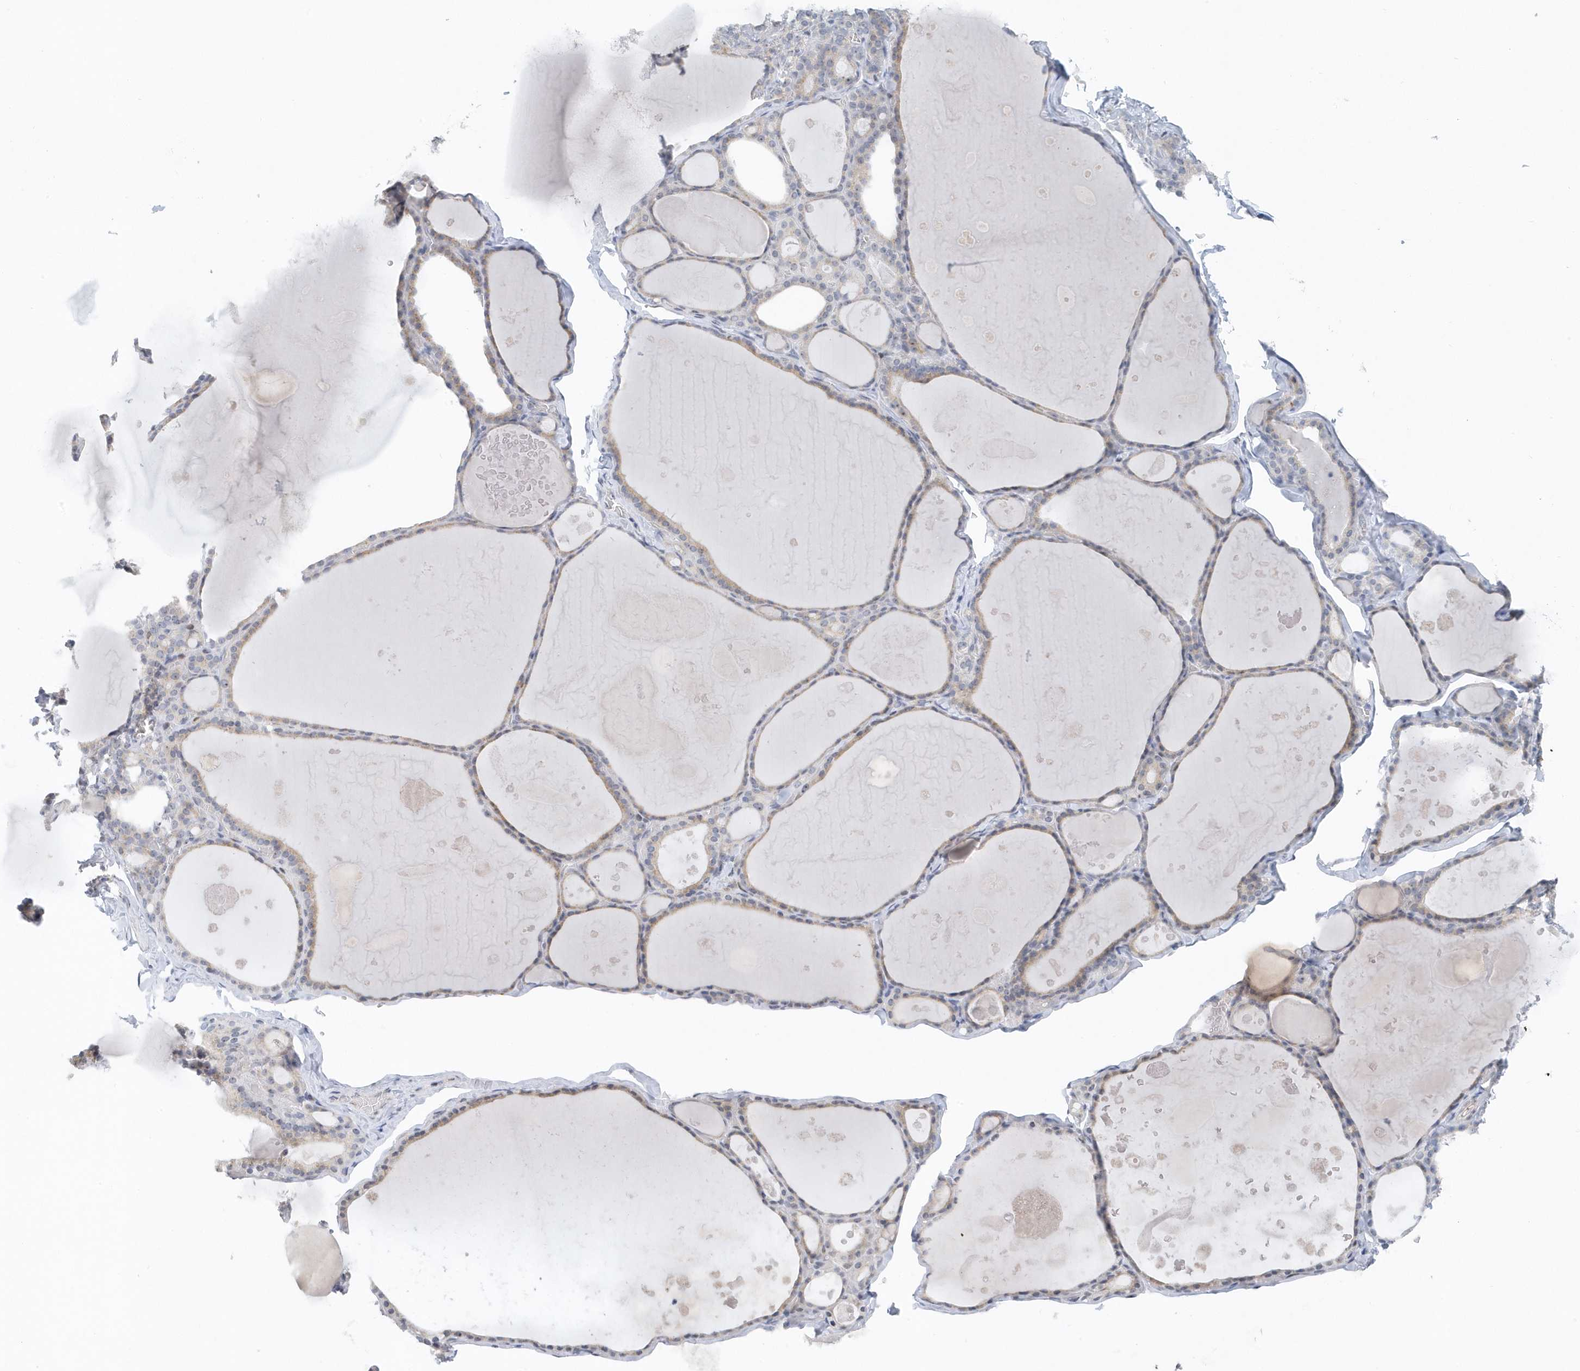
{"staining": {"intensity": "weak", "quantity": "25%-75%", "location": "cytoplasmic/membranous"}, "tissue": "thyroid gland", "cell_type": "Glandular cells", "image_type": "normal", "snomed": [{"axis": "morphology", "description": "Normal tissue, NOS"}, {"axis": "topography", "description": "Thyroid gland"}], "caption": "This photomicrograph displays IHC staining of unremarkable human thyroid gland, with low weak cytoplasmic/membranous expression in approximately 25%-75% of glandular cells.", "gene": "RPF2", "patient": {"sex": "male", "age": 56}}